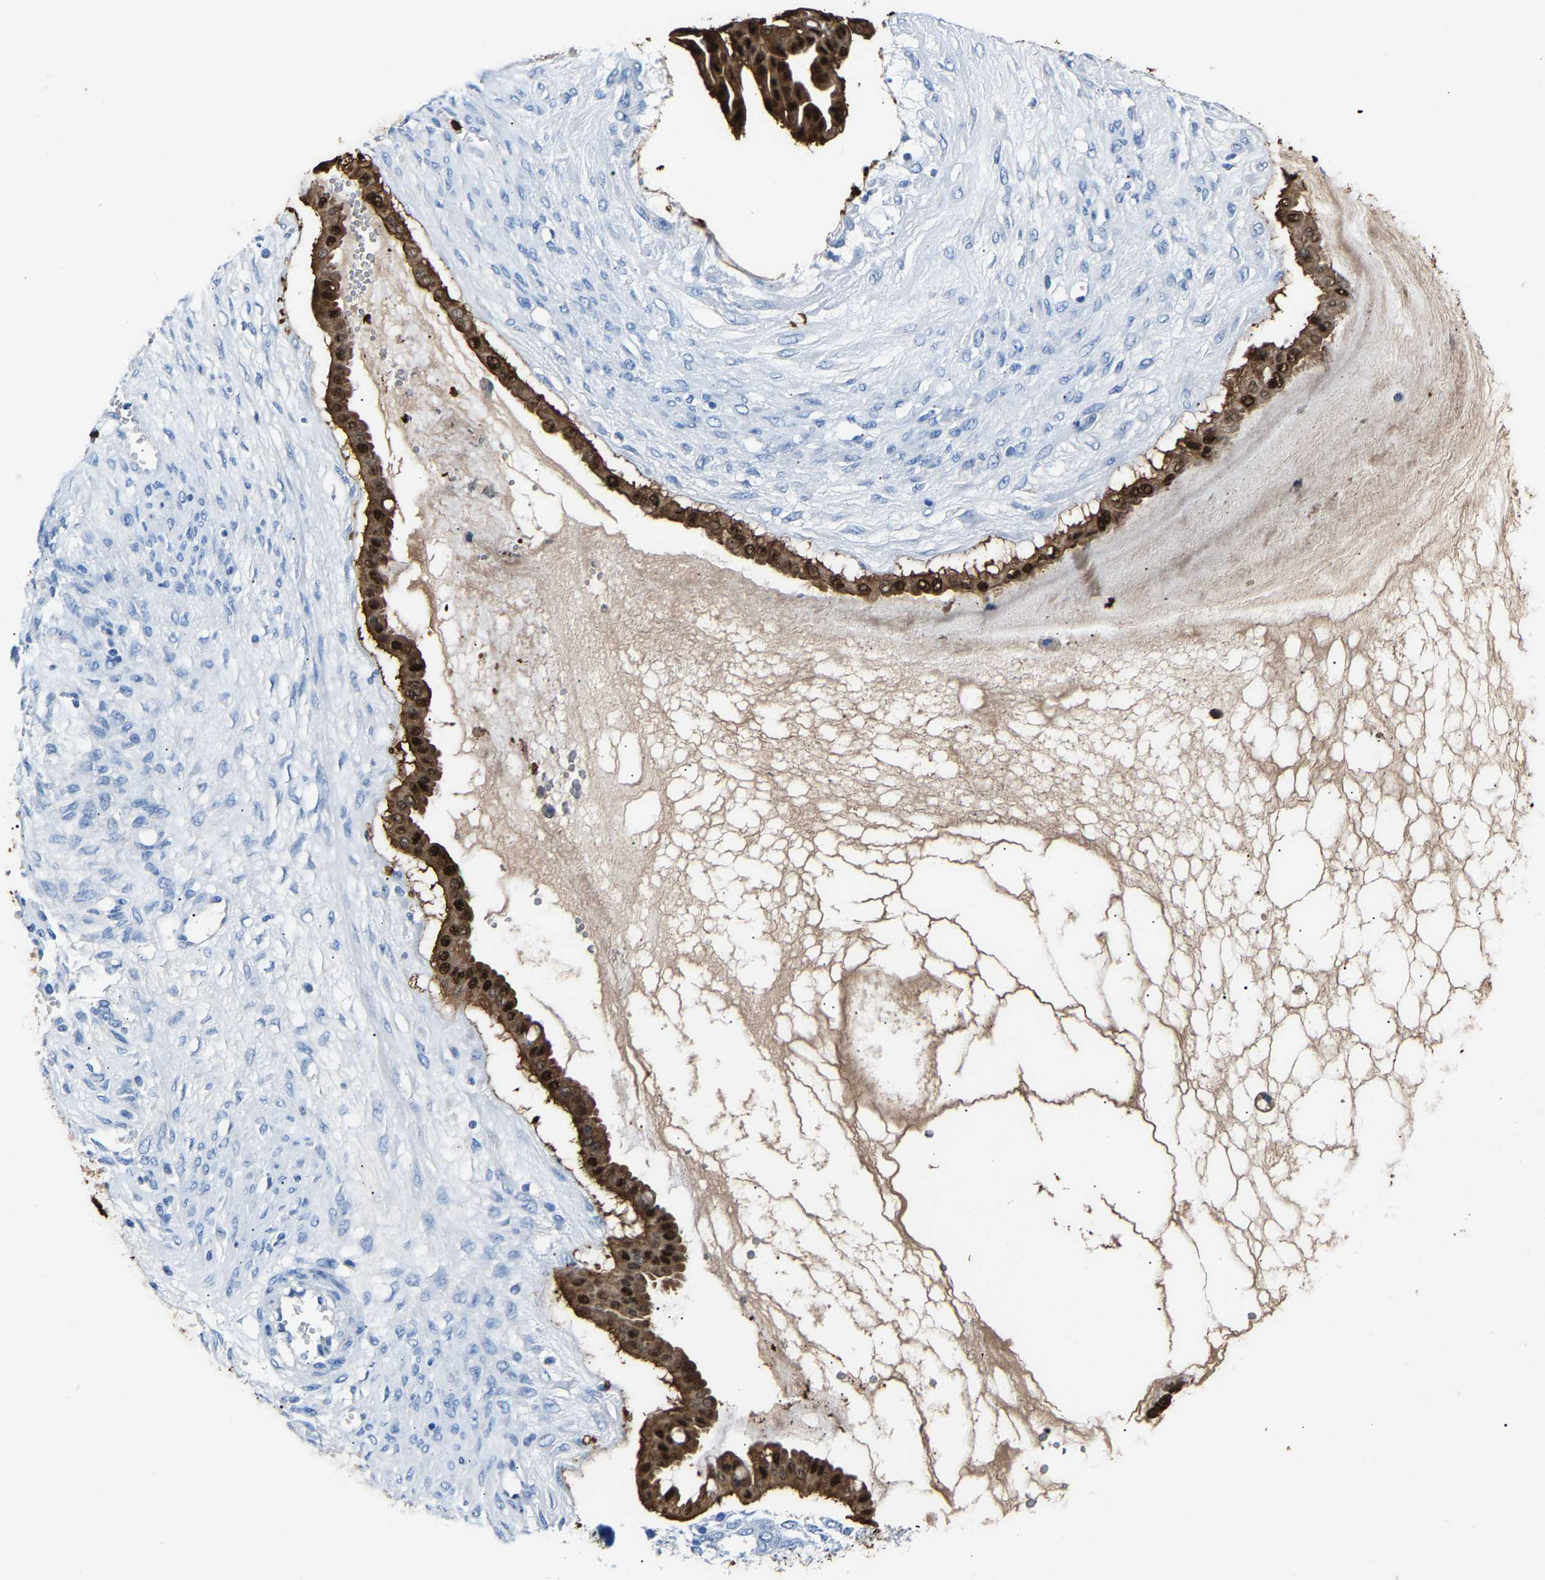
{"staining": {"intensity": "strong", "quantity": ">75%", "location": "cytoplasmic/membranous,nuclear"}, "tissue": "ovarian cancer", "cell_type": "Tumor cells", "image_type": "cancer", "snomed": [{"axis": "morphology", "description": "Cystadenocarcinoma, mucinous, NOS"}, {"axis": "topography", "description": "Ovary"}], "caption": "Ovarian cancer stained with a brown dye reveals strong cytoplasmic/membranous and nuclear positive positivity in approximately >75% of tumor cells.", "gene": "S100P", "patient": {"sex": "female", "age": 73}}